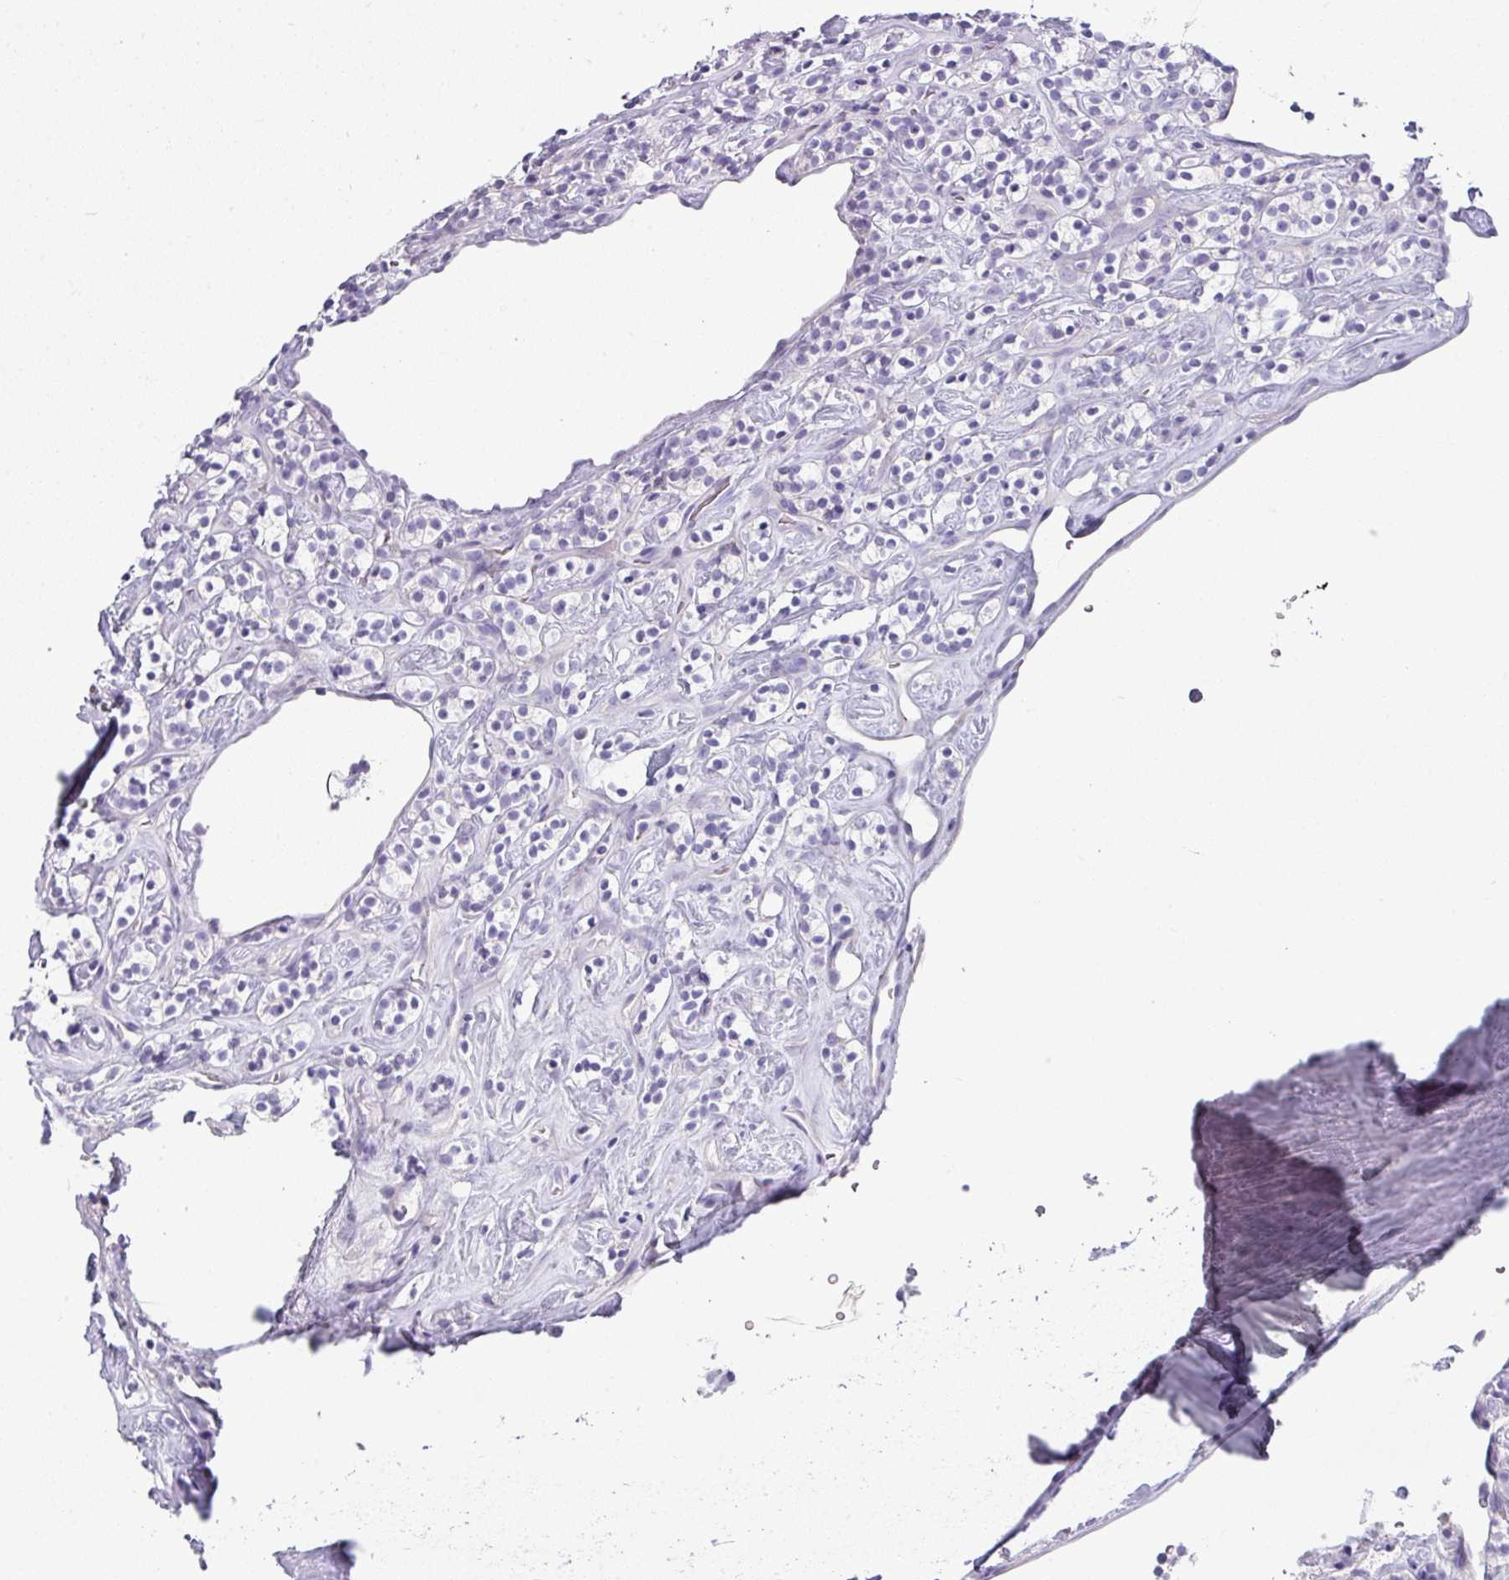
{"staining": {"intensity": "negative", "quantity": "none", "location": "none"}, "tissue": "renal cancer", "cell_type": "Tumor cells", "image_type": "cancer", "snomed": [{"axis": "morphology", "description": "Adenocarcinoma, NOS"}, {"axis": "topography", "description": "Kidney"}], "caption": "Immunohistochemistry image of neoplastic tissue: renal cancer (adenocarcinoma) stained with DAB (3,3'-diaminobenzidine) reveals no significant protein positivity in tumor cells.", "gene": "VCX2", "patient": {"sex": "male", "age": 77}}